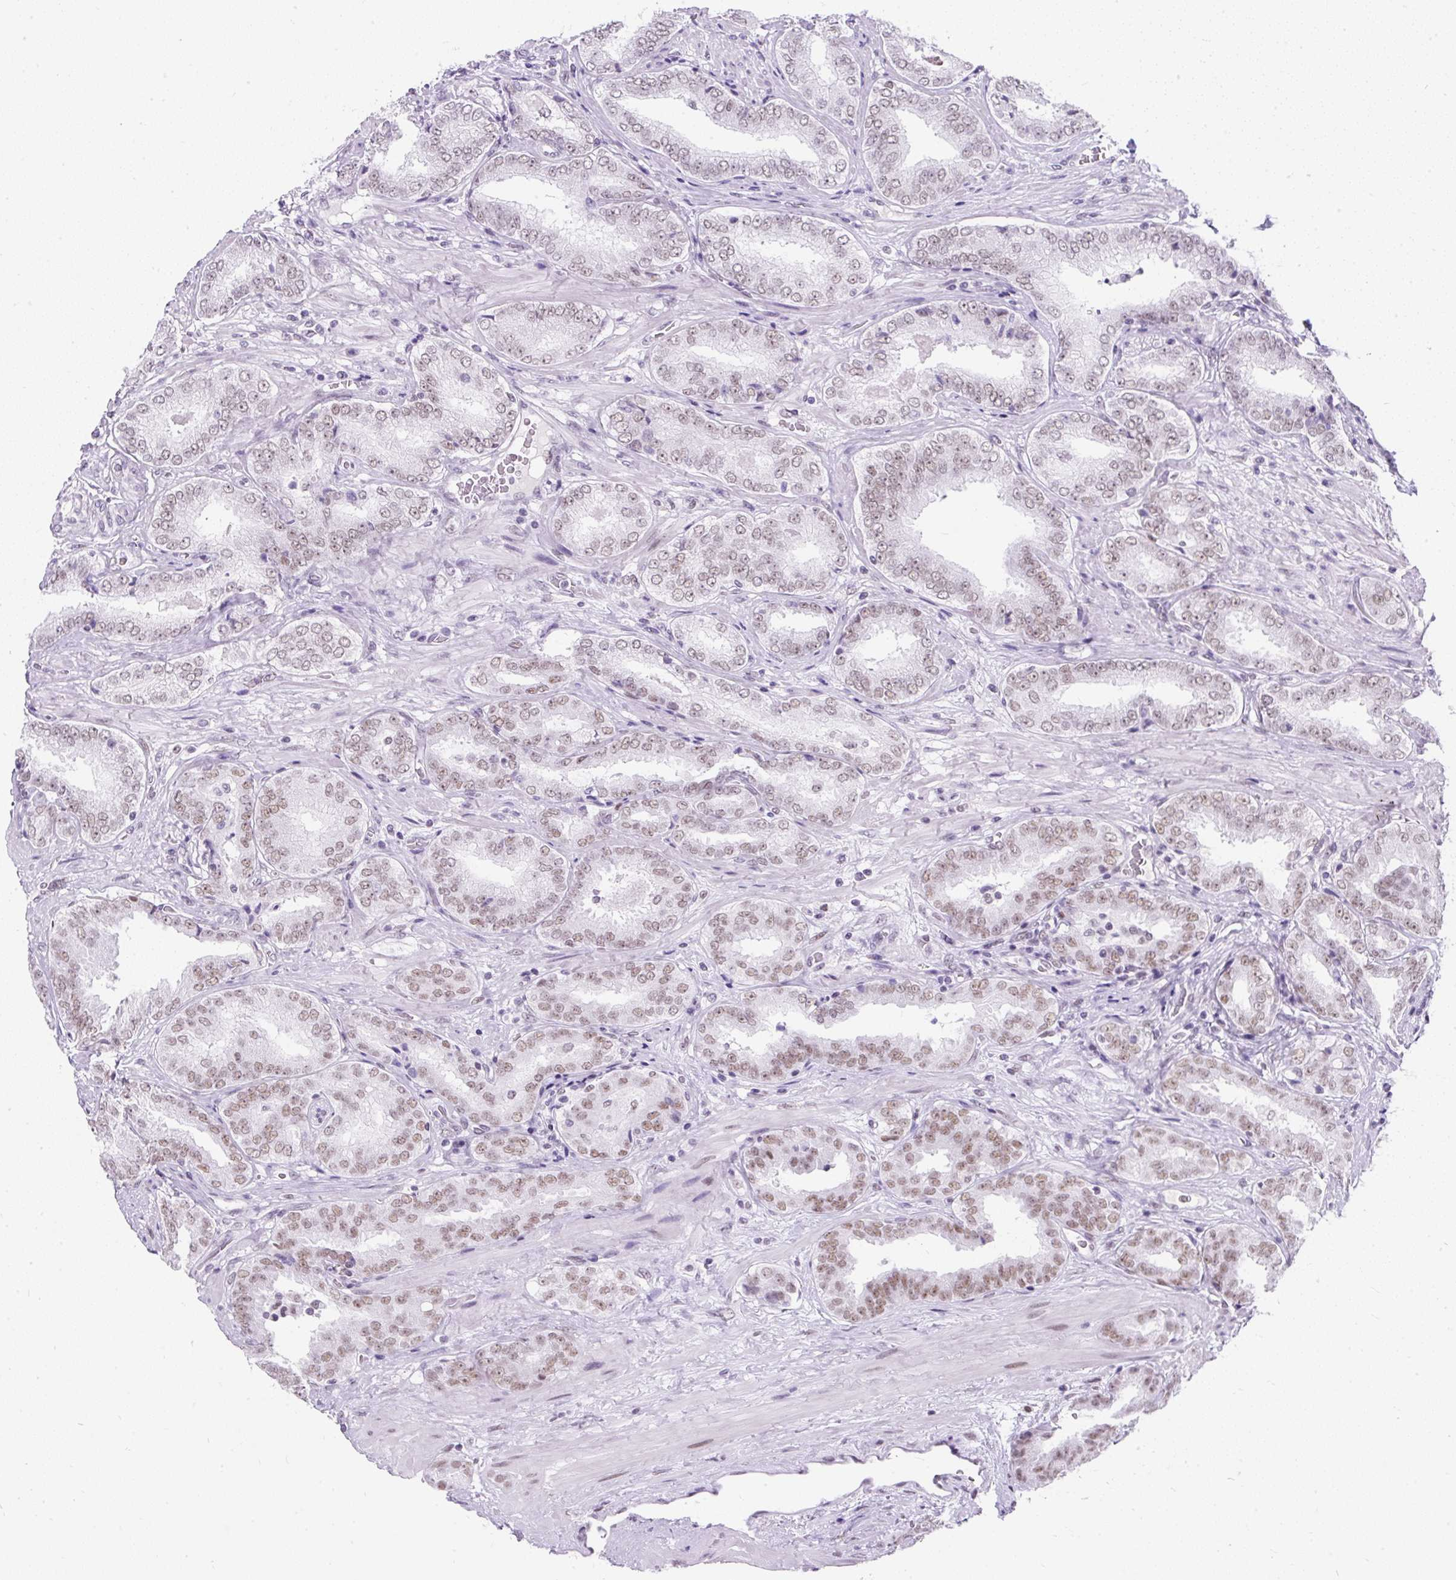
{"staining": {"intensity": "weak", "quantity": ">75%", "location": "nuclear"}, "tissue": "prostate cancer", "cell_type": "Tumor cells", "image_type": "cancer", "snomed": [{"axis": "morphology", "description": "Adenocarcinoma, High grade"}, {"axis": "topography", "description": "Prostate"}], "caption": "Immunohistochemistry (IHC) of high-grade adenocarcinoma (prostate) exhibits low levels of weak nuclear positivity in approximately >75% of tumor cells.", "gene": "PLCXD2", "patient": {"sex": "male", "age": 72}}